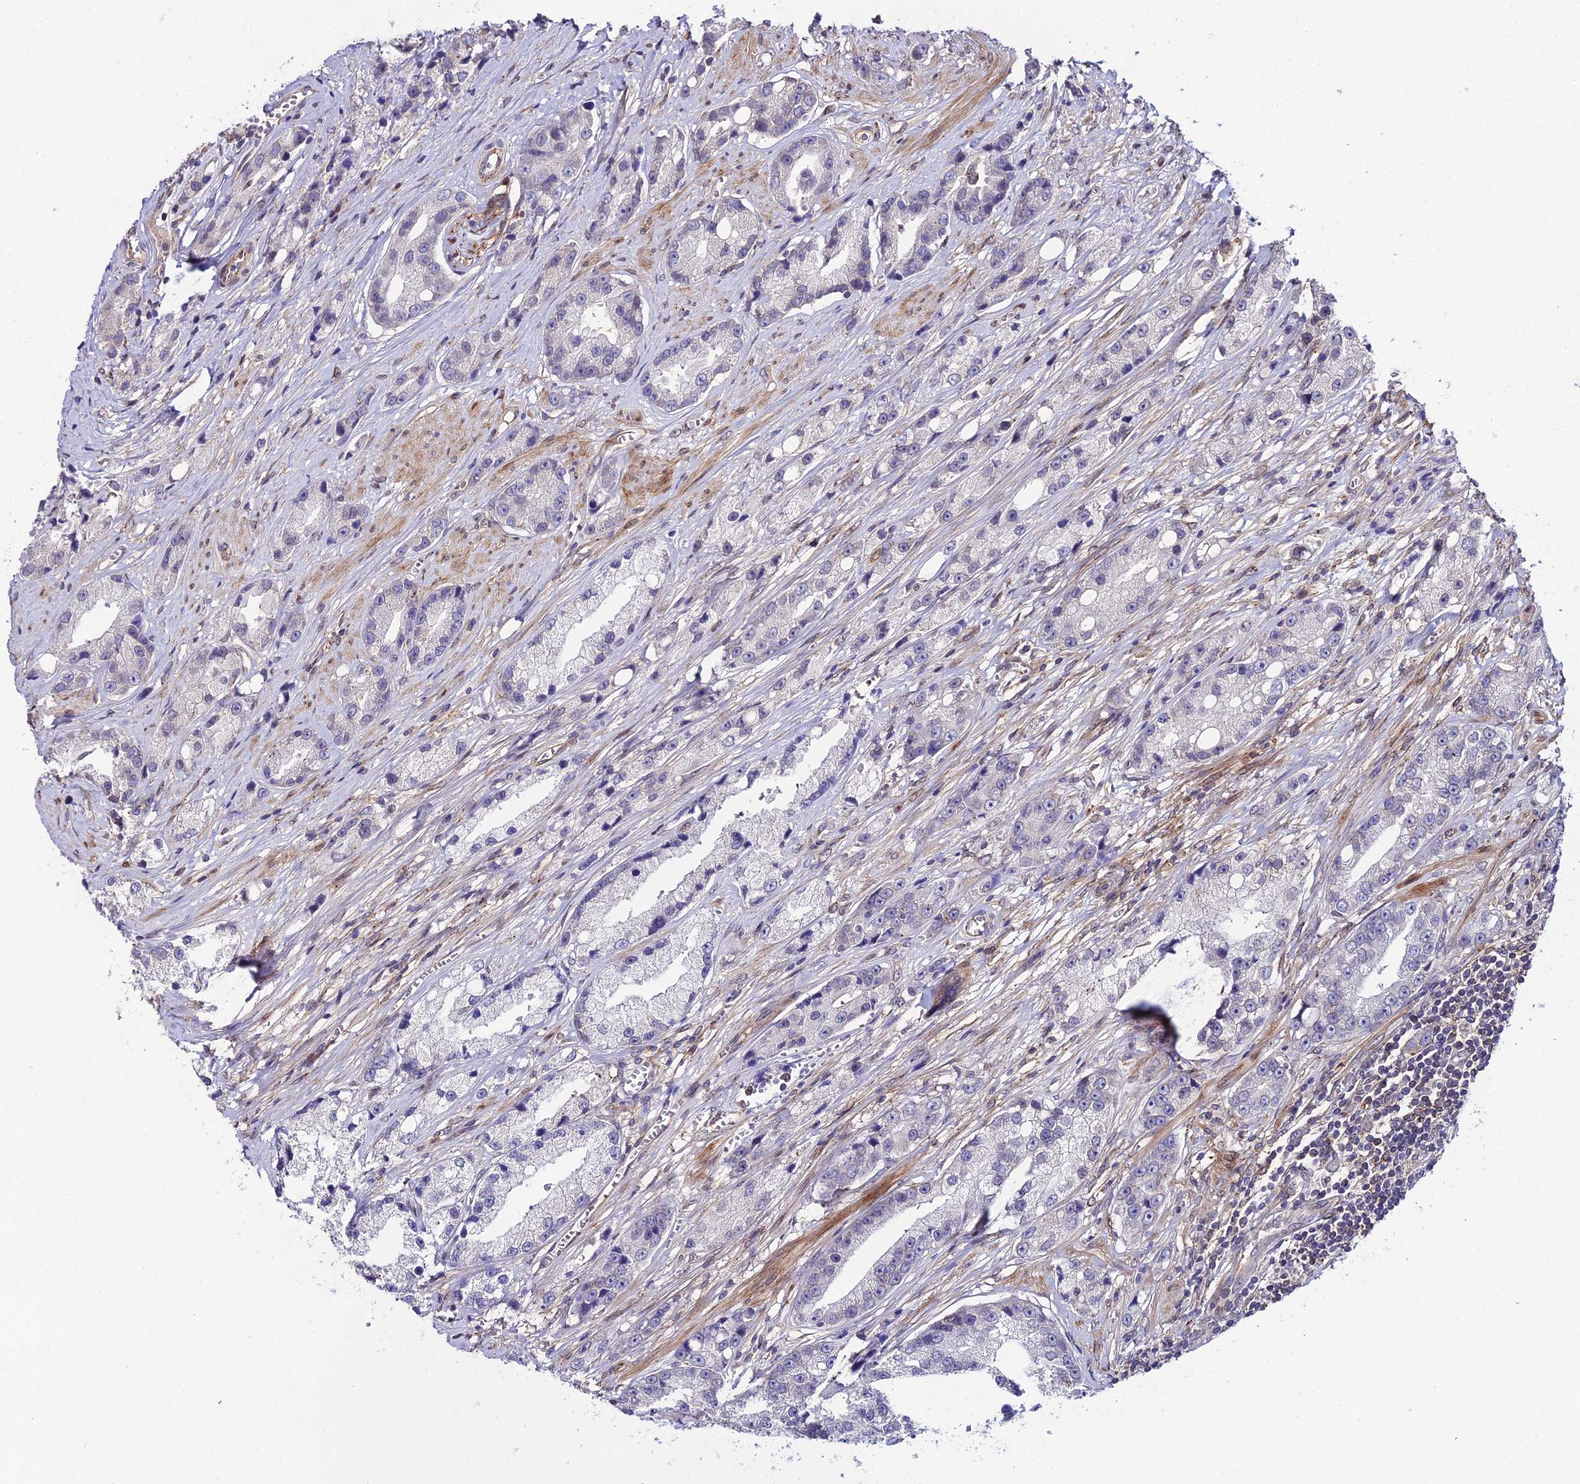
{"staining": {"intensity": "negative", "quantity": "none", "location": "none"}, "tissue": "prostate cancer", "cell_type": "Tumor cells", "image_type": "cancer", "snomed": [{"axis": "morphology", "description": "Adenocarcinoma, High grade"}, {"axis": "topography", "description": "Prostate"}], "caption": "This is a micrograph of IHC staining of high-grade adenocarcinoma (prostate), which shows no staining in tumor cells.", "gene": "DDX19A", "patient": {"sex": "male", "age": 74}}